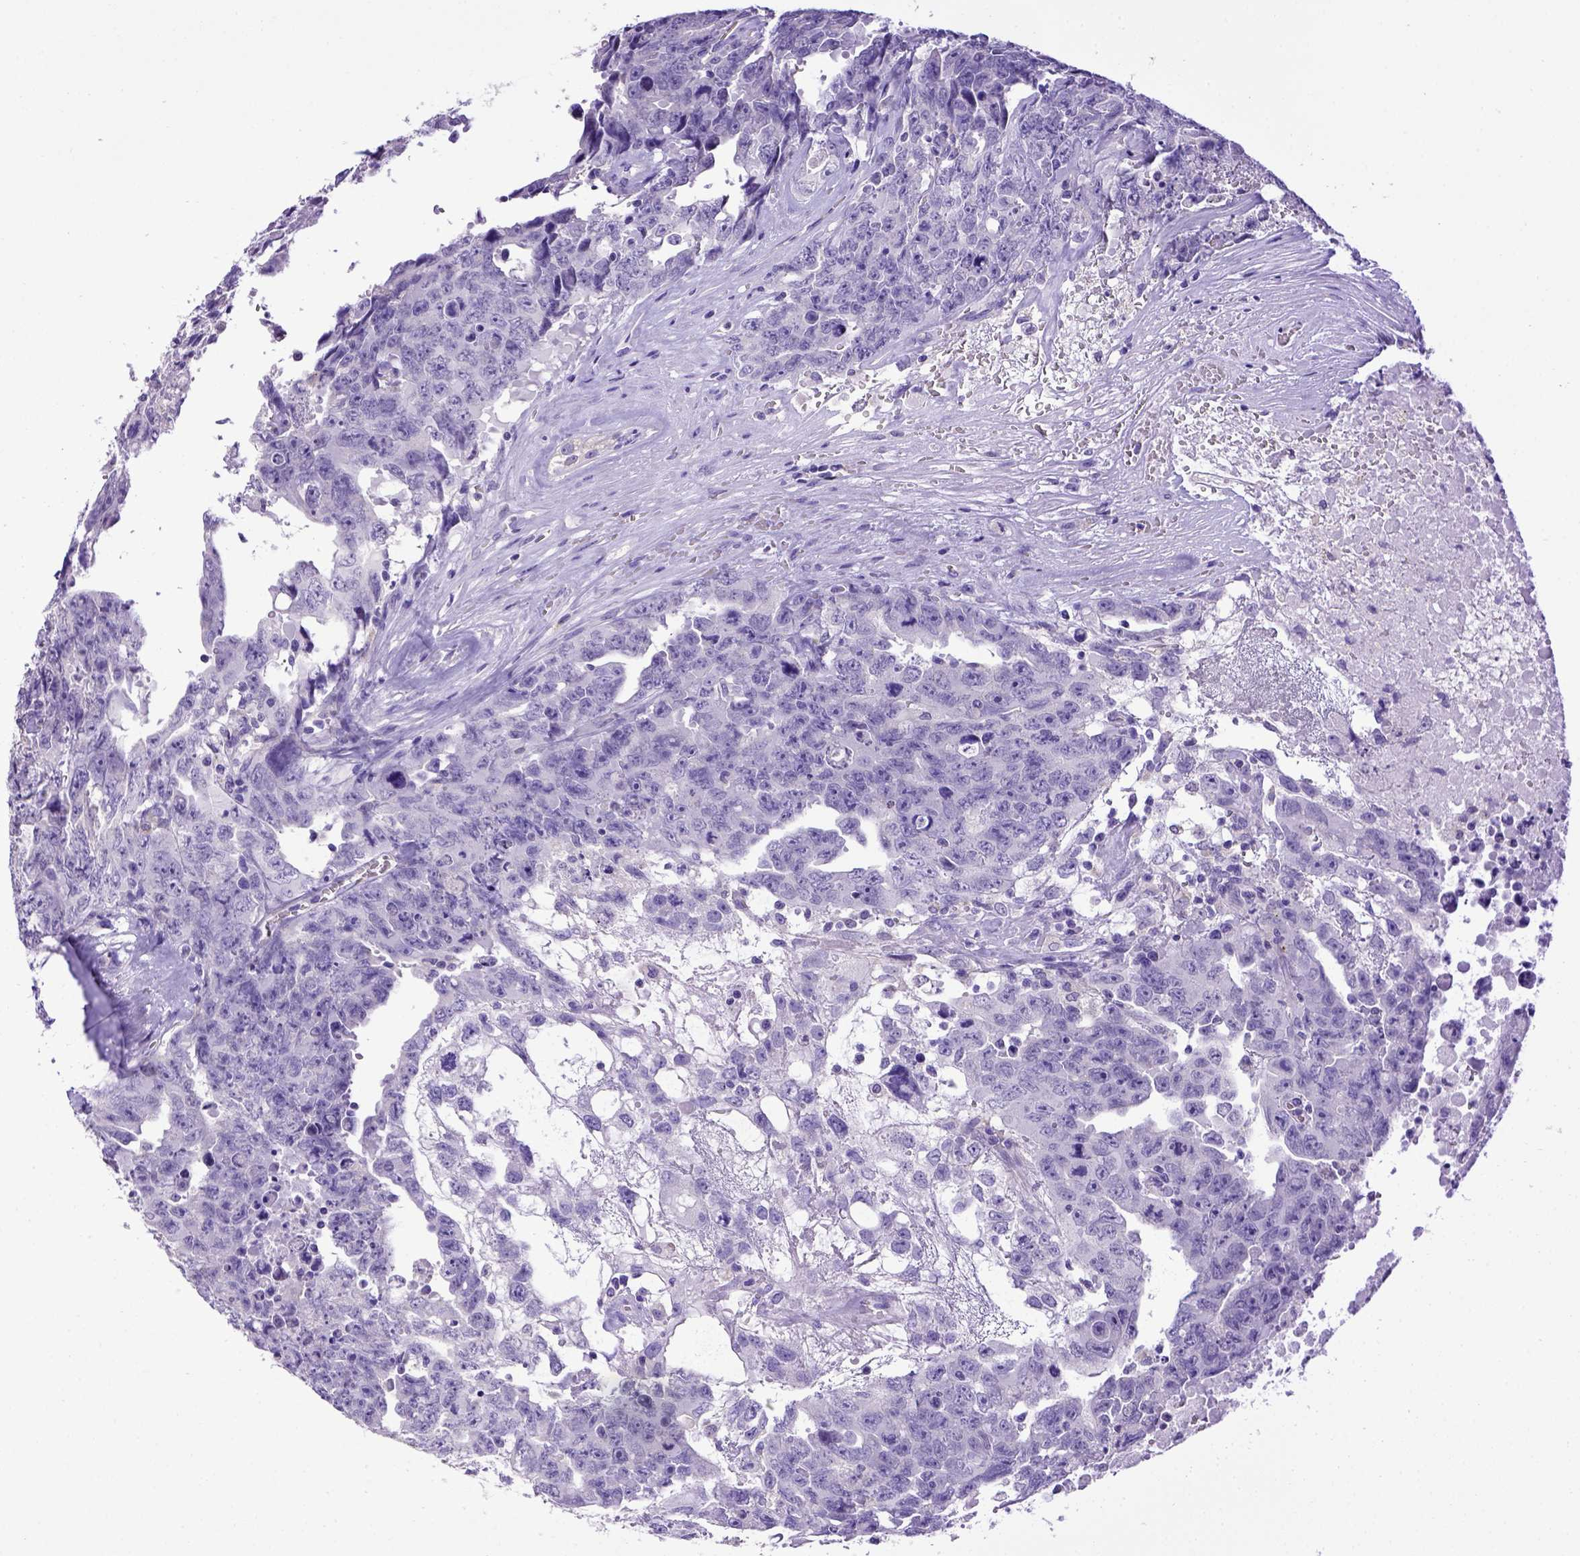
{"staining": {"intensity": "negative", "quantity": "none", "location": "none"}, "tissue": "testis cancer", "cell_type": "Tumor cells", "image_type": "cancer", "snomed": [{"axis": "morphology", "description": "Carcinoma, Embryonal, NOS"}, {"axis": "topography", "description": "Testis"}], "caption": "Micrograph shows no significant protein expression in tumor cells of embryonal carcinoma (testis).", "gene": "SPEF1", "patient": {"sex": "male", "age": 24}}